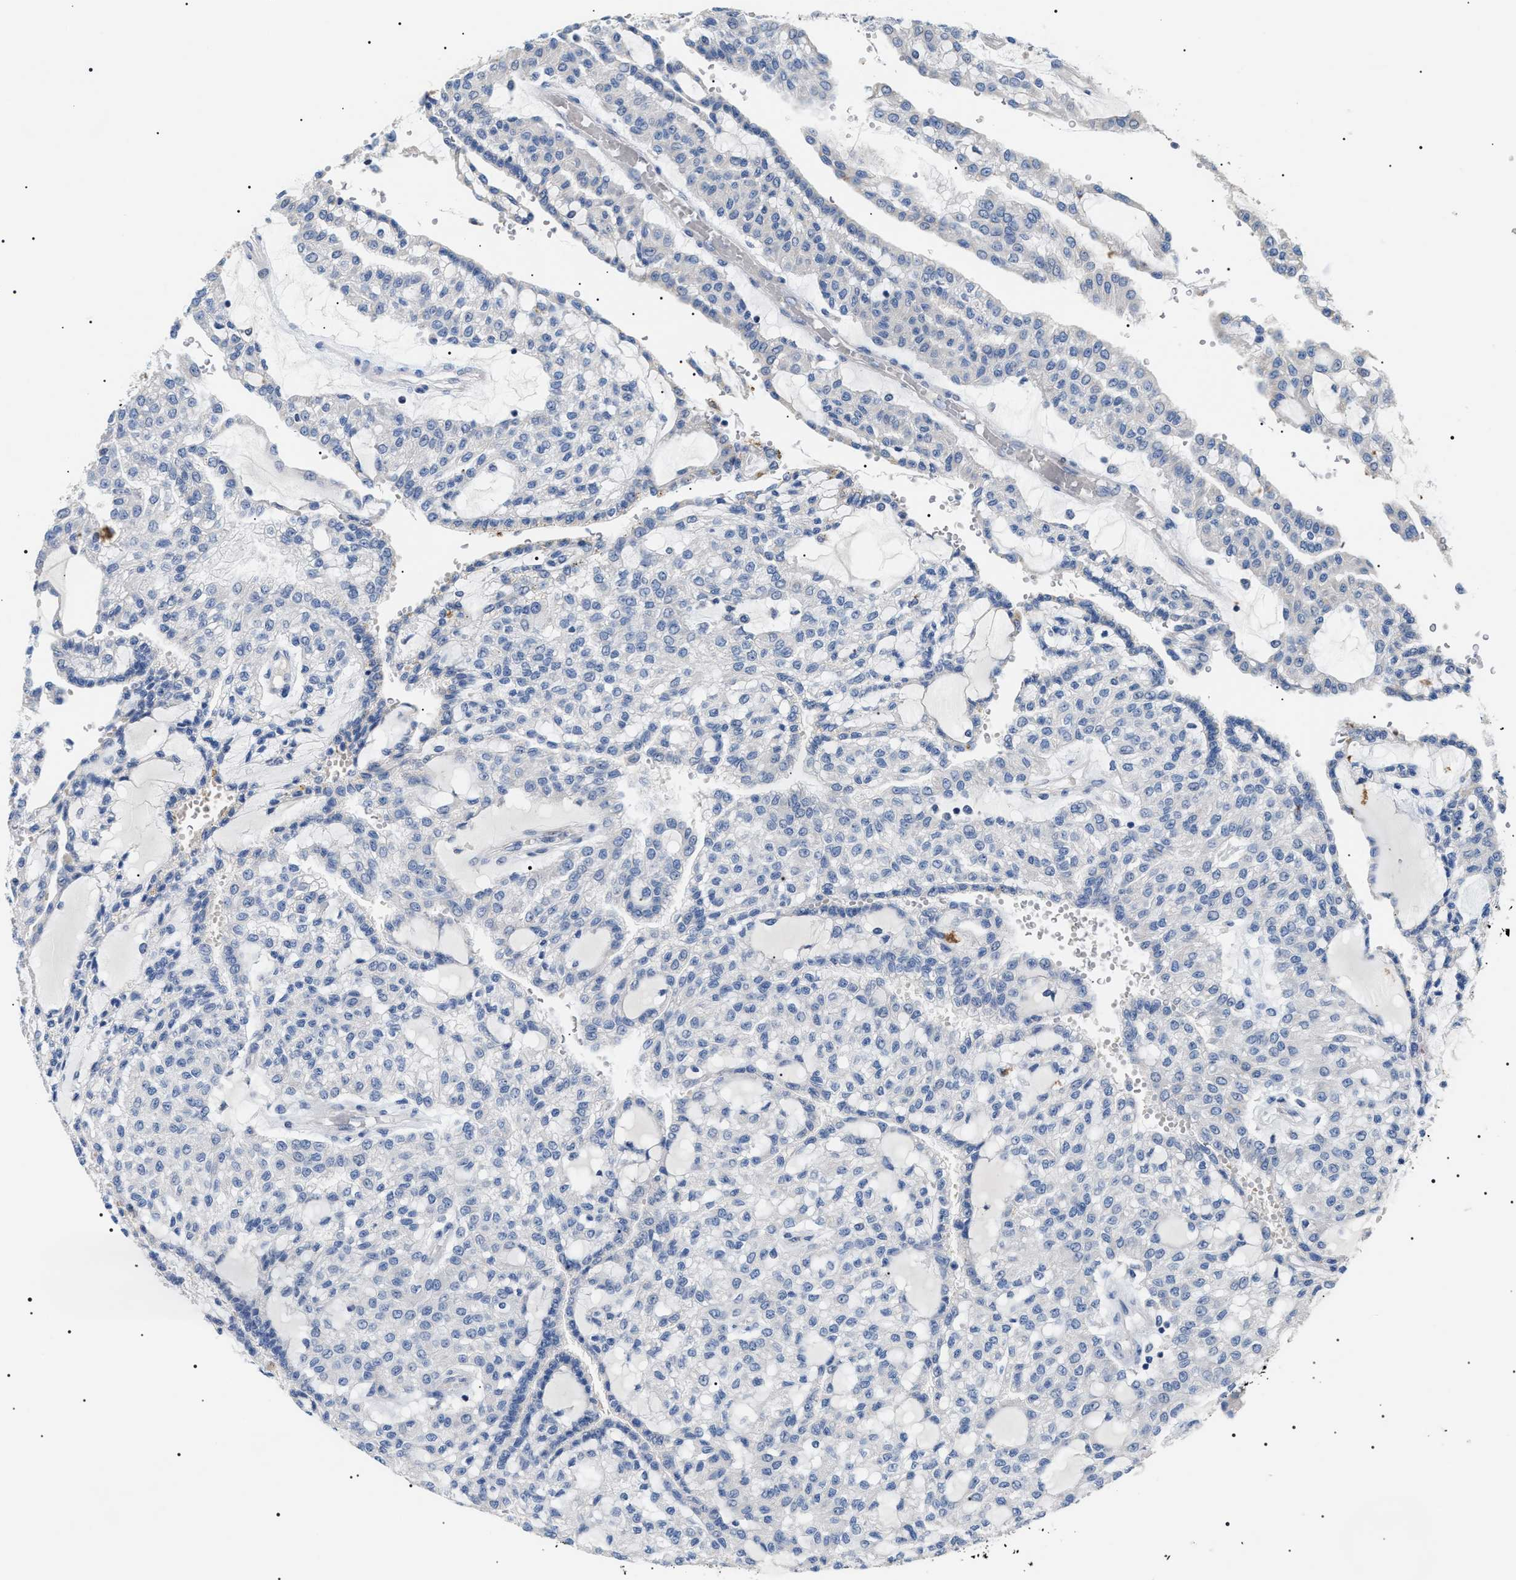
{"staining": {"intensity": "negative", "quantity": "none", "location": "none"}, "tissue": "renal cancer", "cell_type": "Tumor cells", "image_type": "cancer", "snomed": [{"axis": "morphology", "description": "Adenocarcinoma, NOS"}, {"axis": "topography", "description": "Kidney"}], "caption": "The immunohistochemistry (IHC) photomicrograph has no significant staining in tumor cells of renal cancer (adenocarcinoma) tissue.", "gene": "TMEM222", "patient": {"sex": "male", "age": 63}}